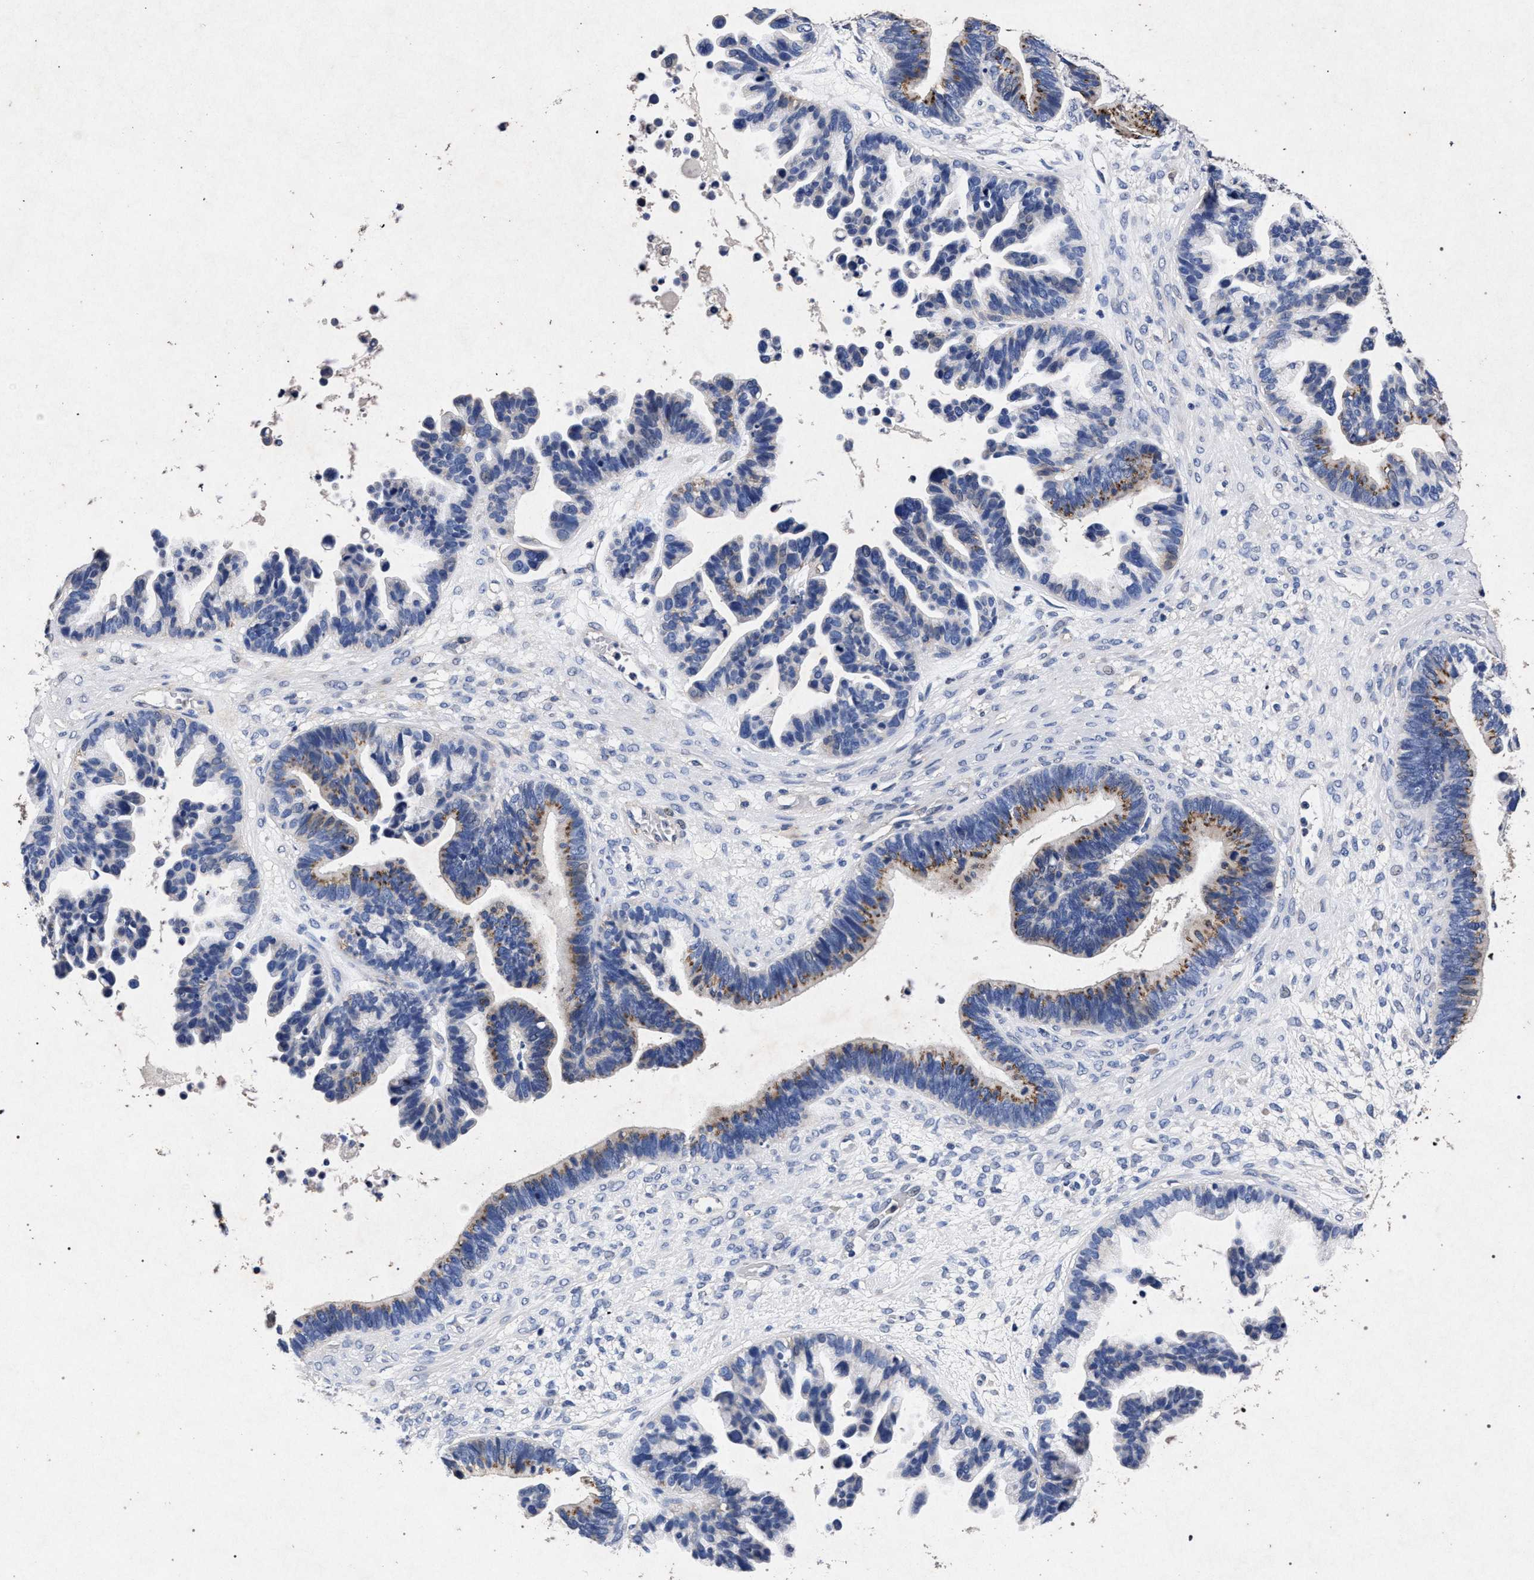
{"staining": {"intensity": "moderate", "quantity": "<25%", "location": "cytoplasmic/membranous"}, "tissue": "ovarian cancer", "cell_type": "Tumor cells", "image_type": "cancer", "snomed": [{"axis": "morphology", "description": "Cystadenocarcinoma, serous, NOS"}, {"axis": "topography", "description": "Ovary"}], "caption": "Immunohistochemical staining of human ovarian serous cystadenocarcinoma displays low levels of moderate cytoplasmic/membranous protein positivity in approximately <25% of tumor cells.", "gene": "ATP1A2", "patient": {"sex": "female", "age": 56}}